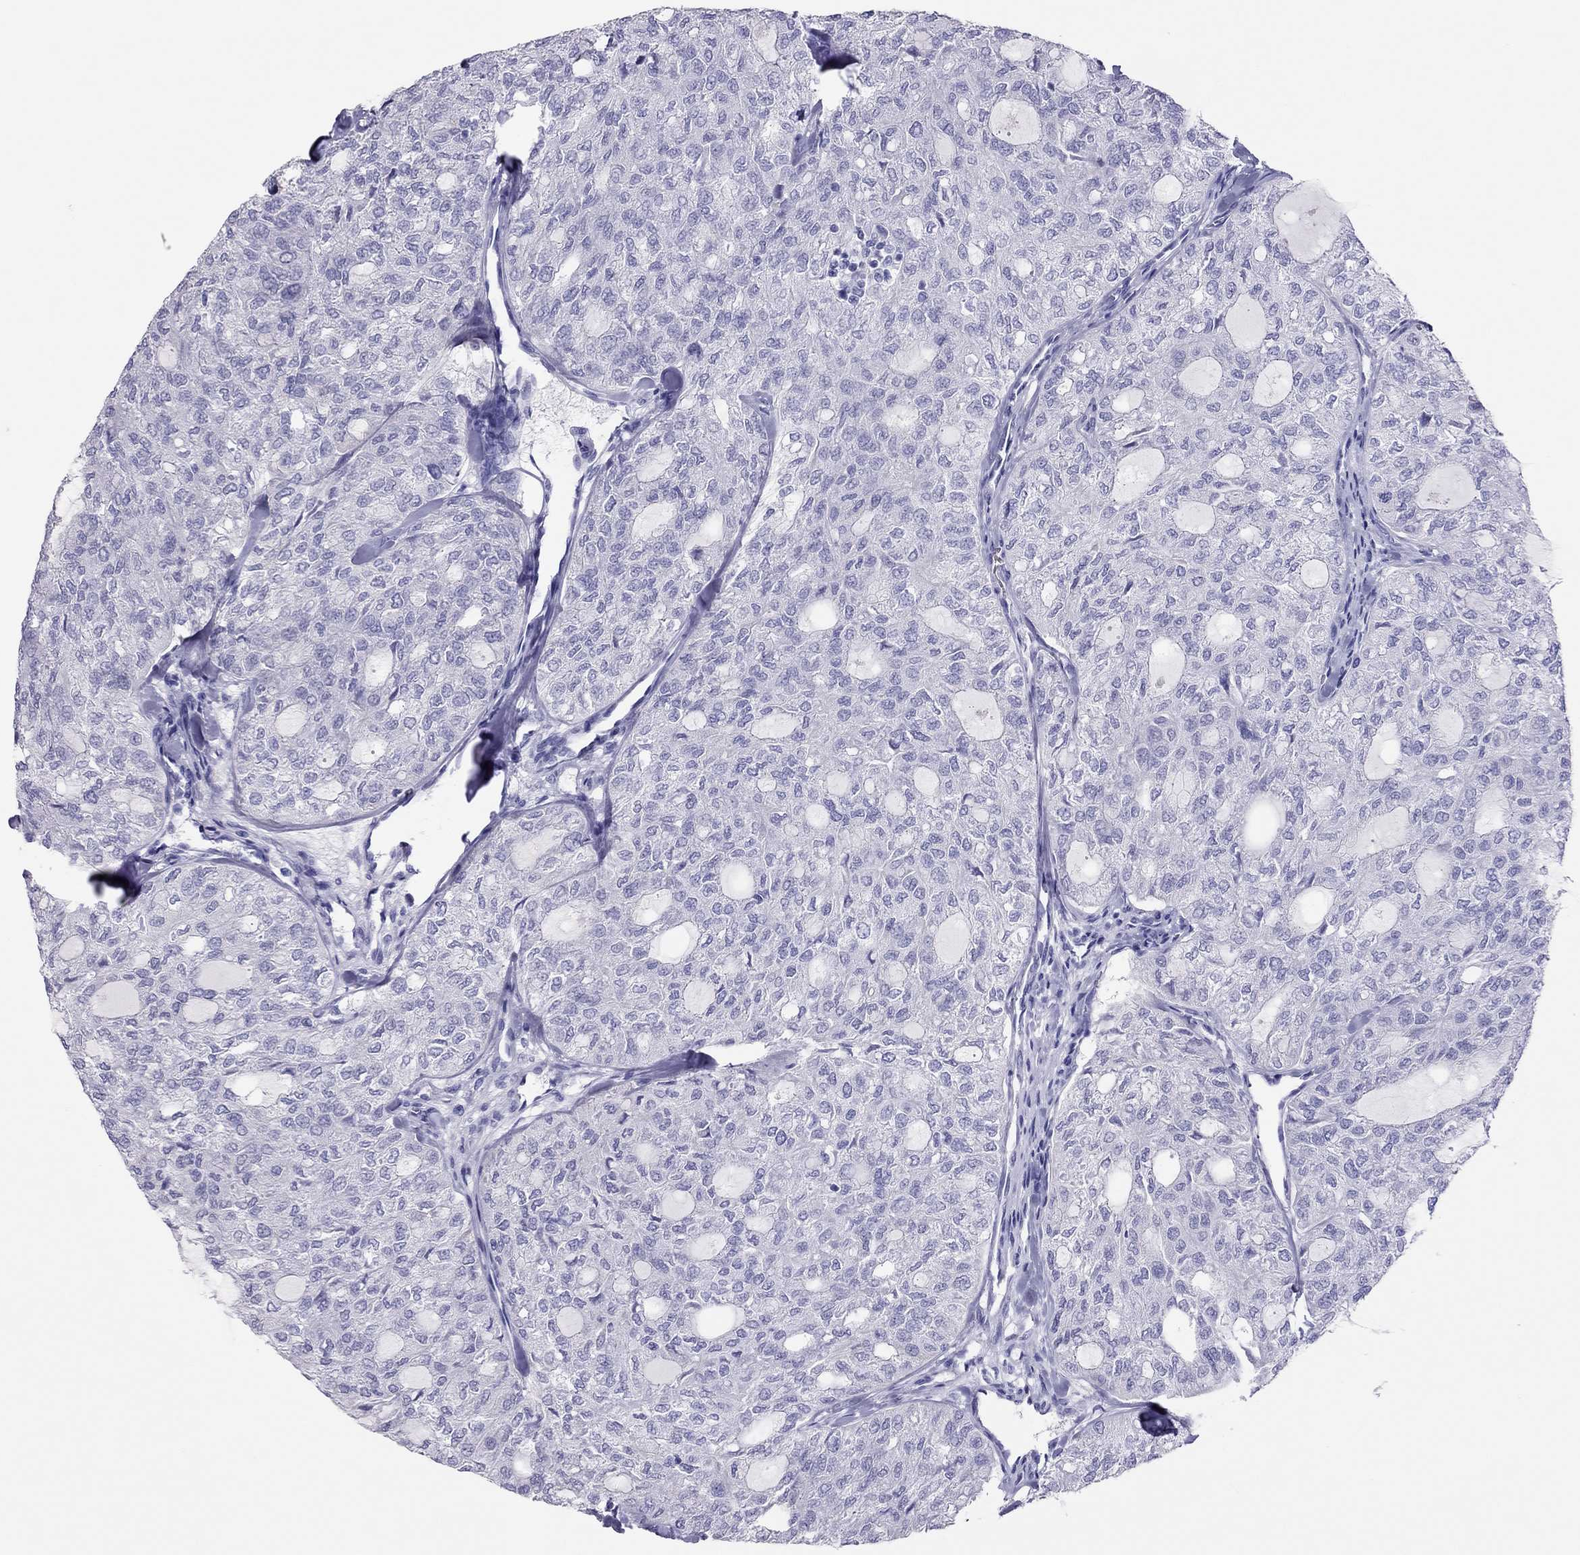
{"staining": {"intensity": "negative", "quantity": "none", "location": "none"}, "tissue": "thyroid cancer", "cell_type": "Tumor cells", "image_type": "cancer", "snomed": [{"axis": "morphology", "description": "Follicular adenoma carcinoma, NOS"}, {"axis": "topography", "description": "Thyroid gland"}], "caption": "Thyroid cancer (follicular adenoma carcinoma) was stained to show a protein in brown. There is no significant expression in tumor cells. (DAB immunohistochemistry, high magnification).", "gene": "TSHB", "patient": {"sex": "male", "age": 75}}